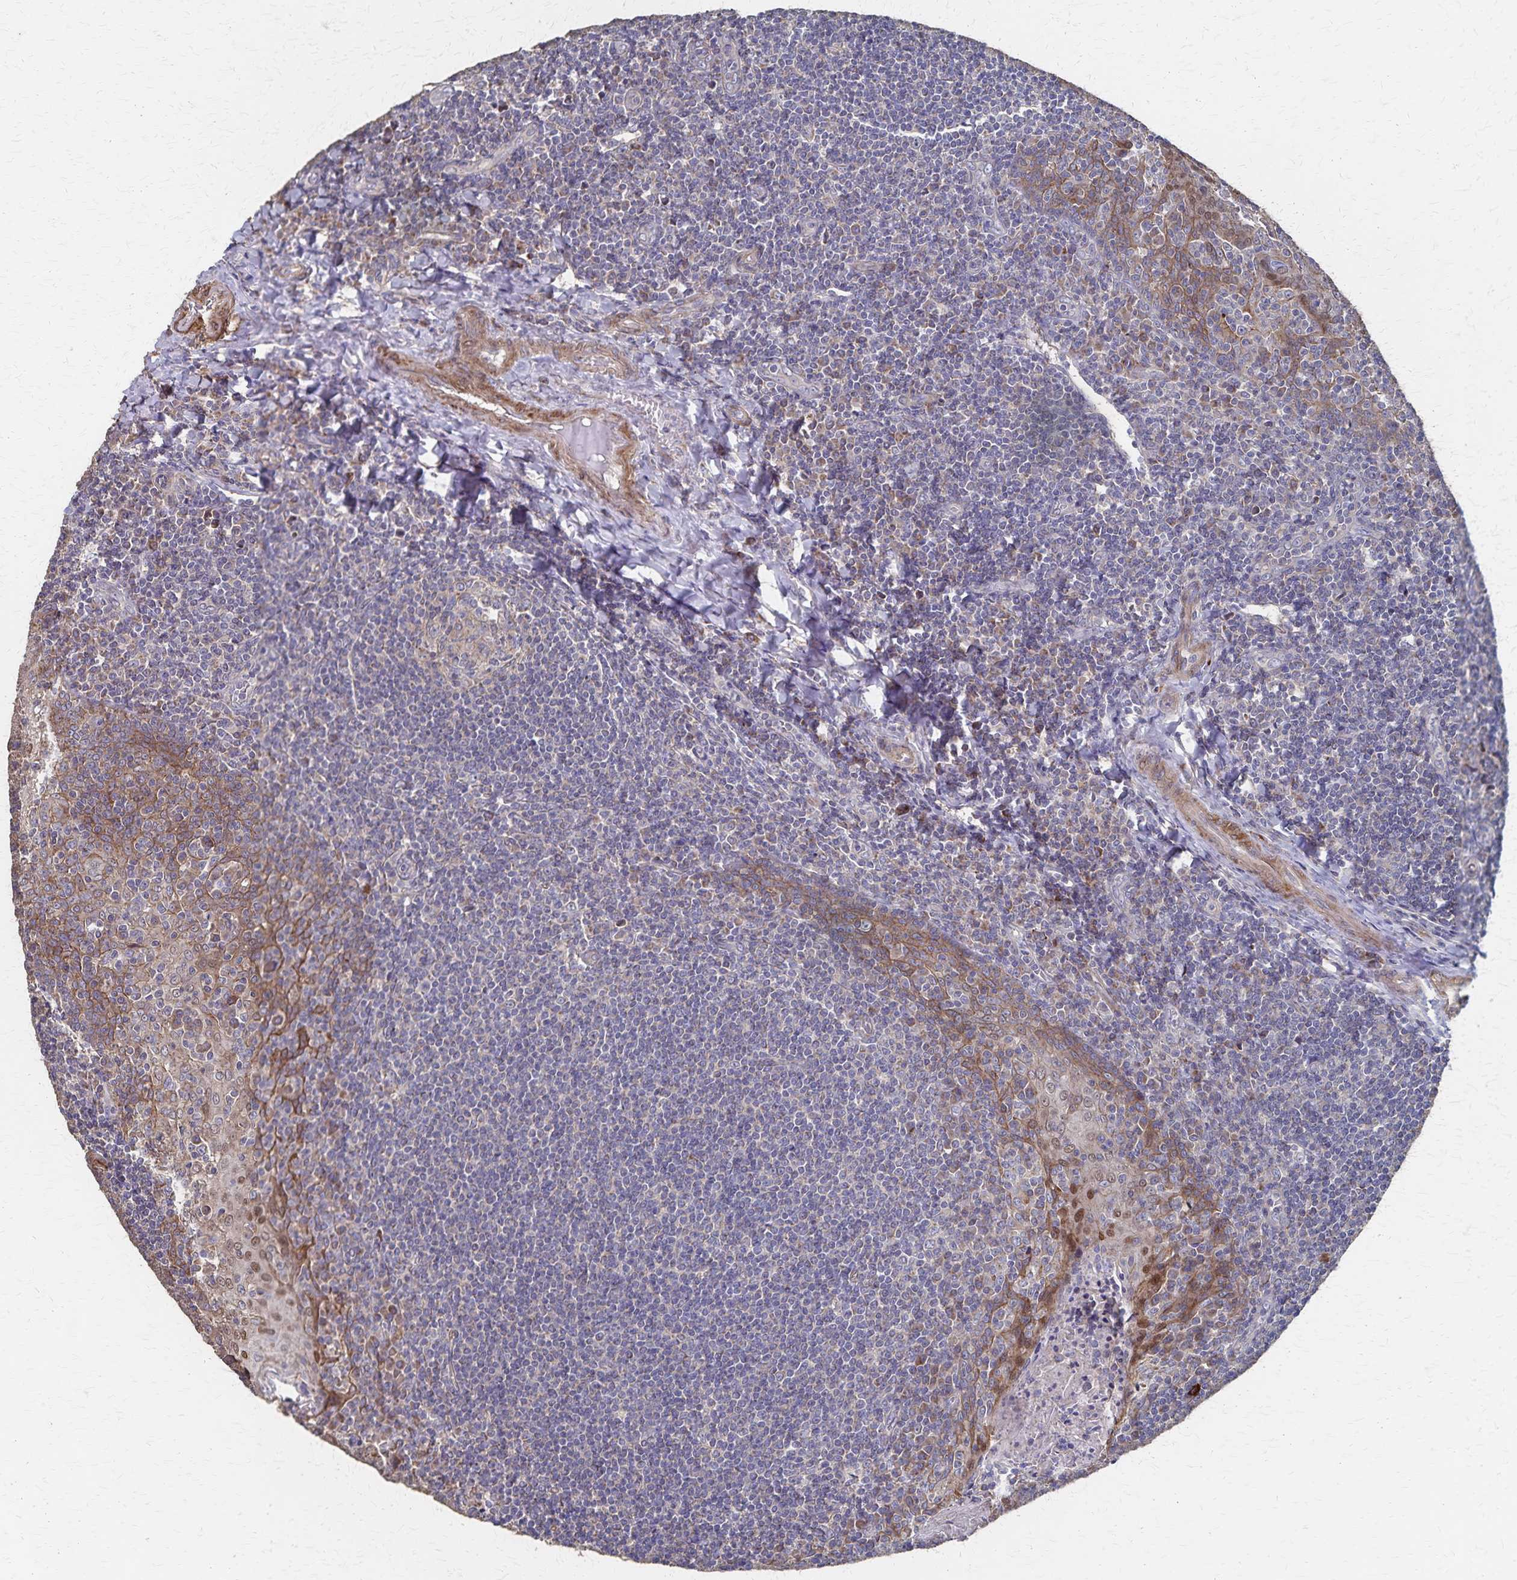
{"staining": {"intensity": "moderate", "quantity": "<25%", "location": "cytoplasmic/membranous"}, "tissue": "tonsil", "cell_type": "Germinal center cells", "image_type": "normal", "snomed": [{"axis": "morphology", "description": "Normal tissue, NOS"}, {"axis": "morphology", "description": "Inflammation, NOS"}, {"axis": "topography", "description": "Tonsil"}], "caption": "Unremarkable tonsil demonstrates moderate cytoplasmic/membranous expression in about <25% of germinal center cells.", "gene": "PGAP2", "patient": {"sex": "female", "age": 31}}